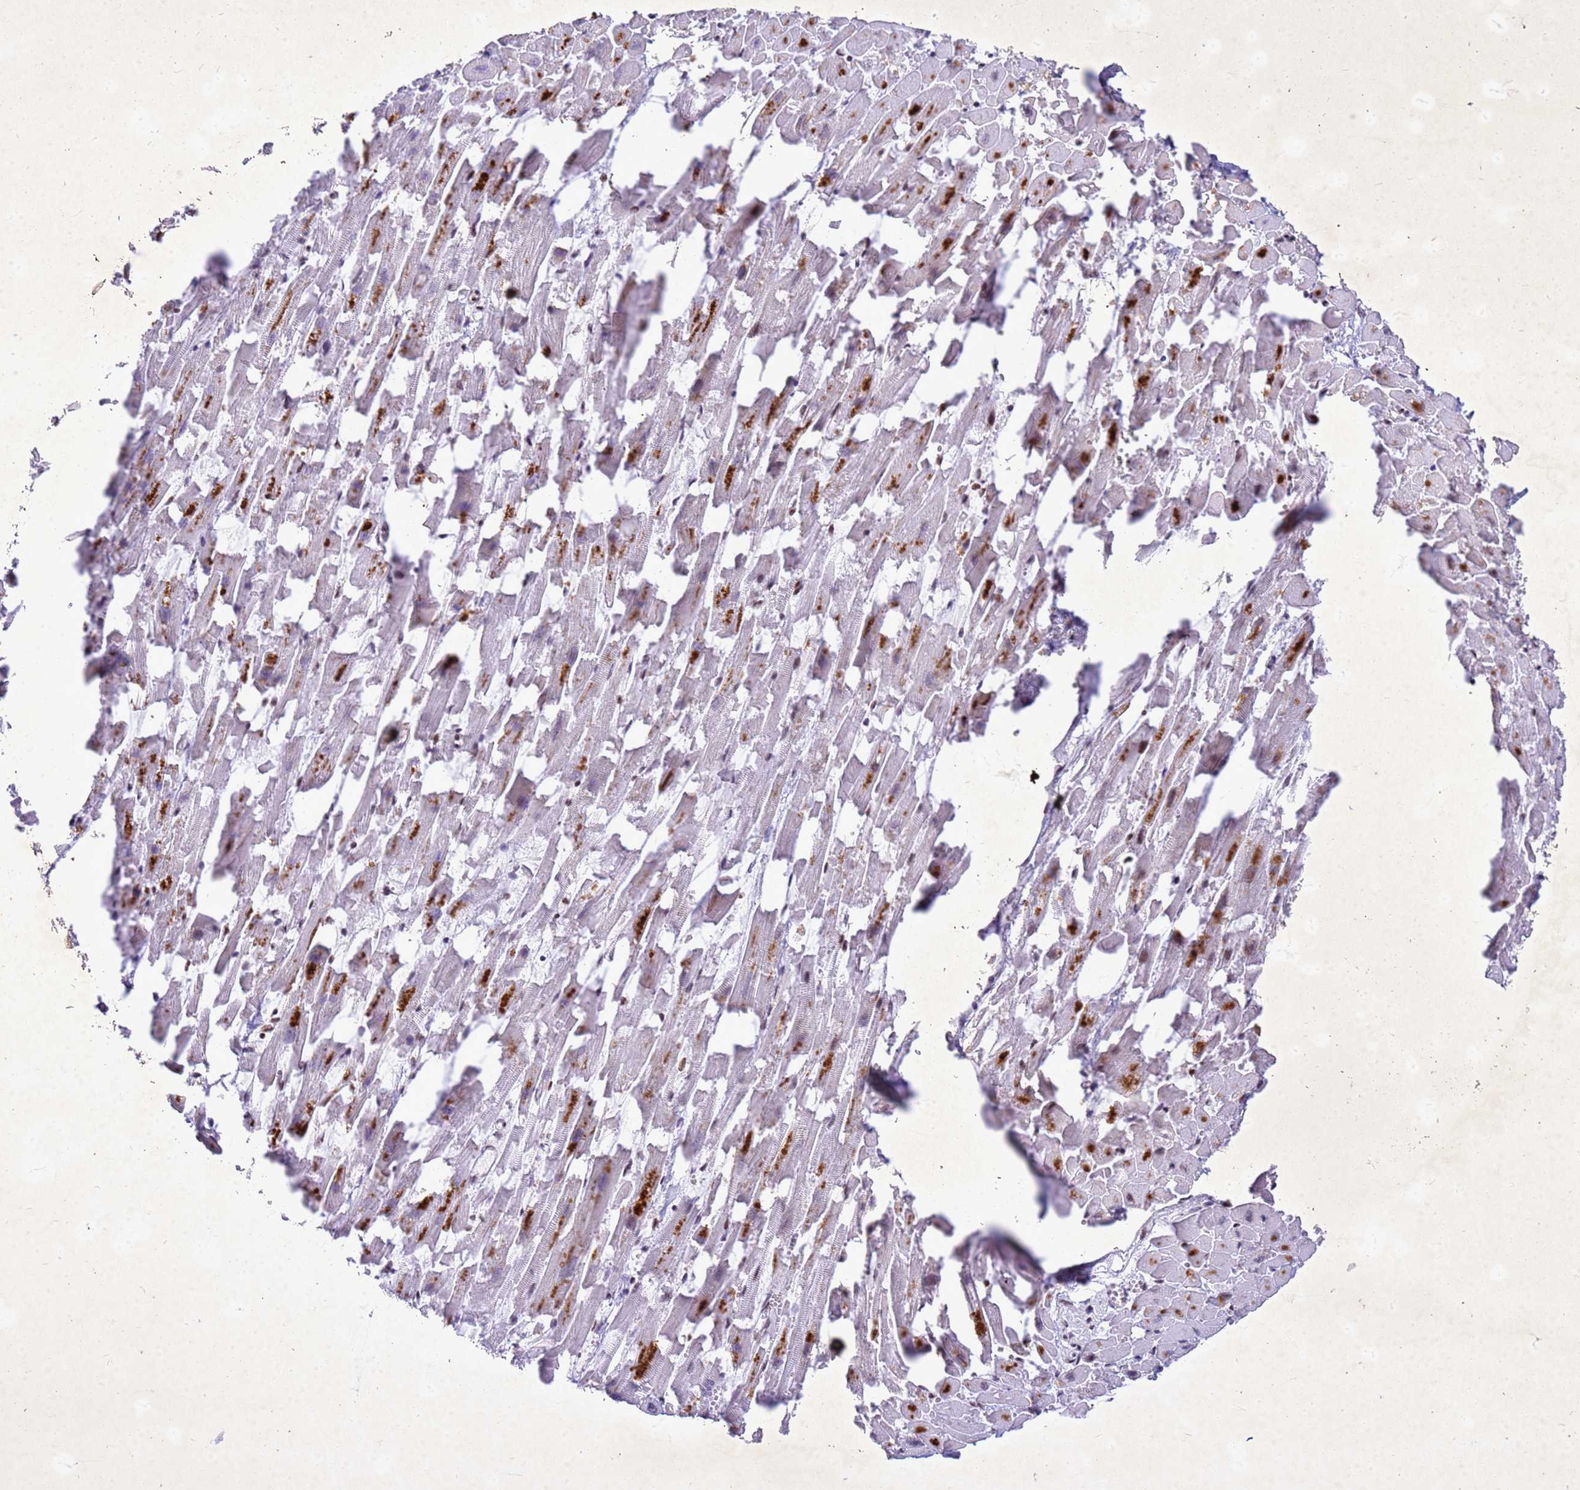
{"staining": {"intensity": "moderate", "quantity": "25%-75%", "location": "cytoplasmic/membranous"}, "tissue": "heart muscle", "cell_type": "Cardiomyocytes", "image_type": "normal", "snomed": [{"axis": "morphology", "description": "Normal tissue, NOS"}, {"axis": "topography", "description": "Heart"}], "caption": "Cardiomyocytes demonstrate moderate cytoplasmic/membranous staining in about 25%-75% of cells in benign heart muscle.", "gene": "COPS9", "patient": {"sex": "female", "age": 64}}